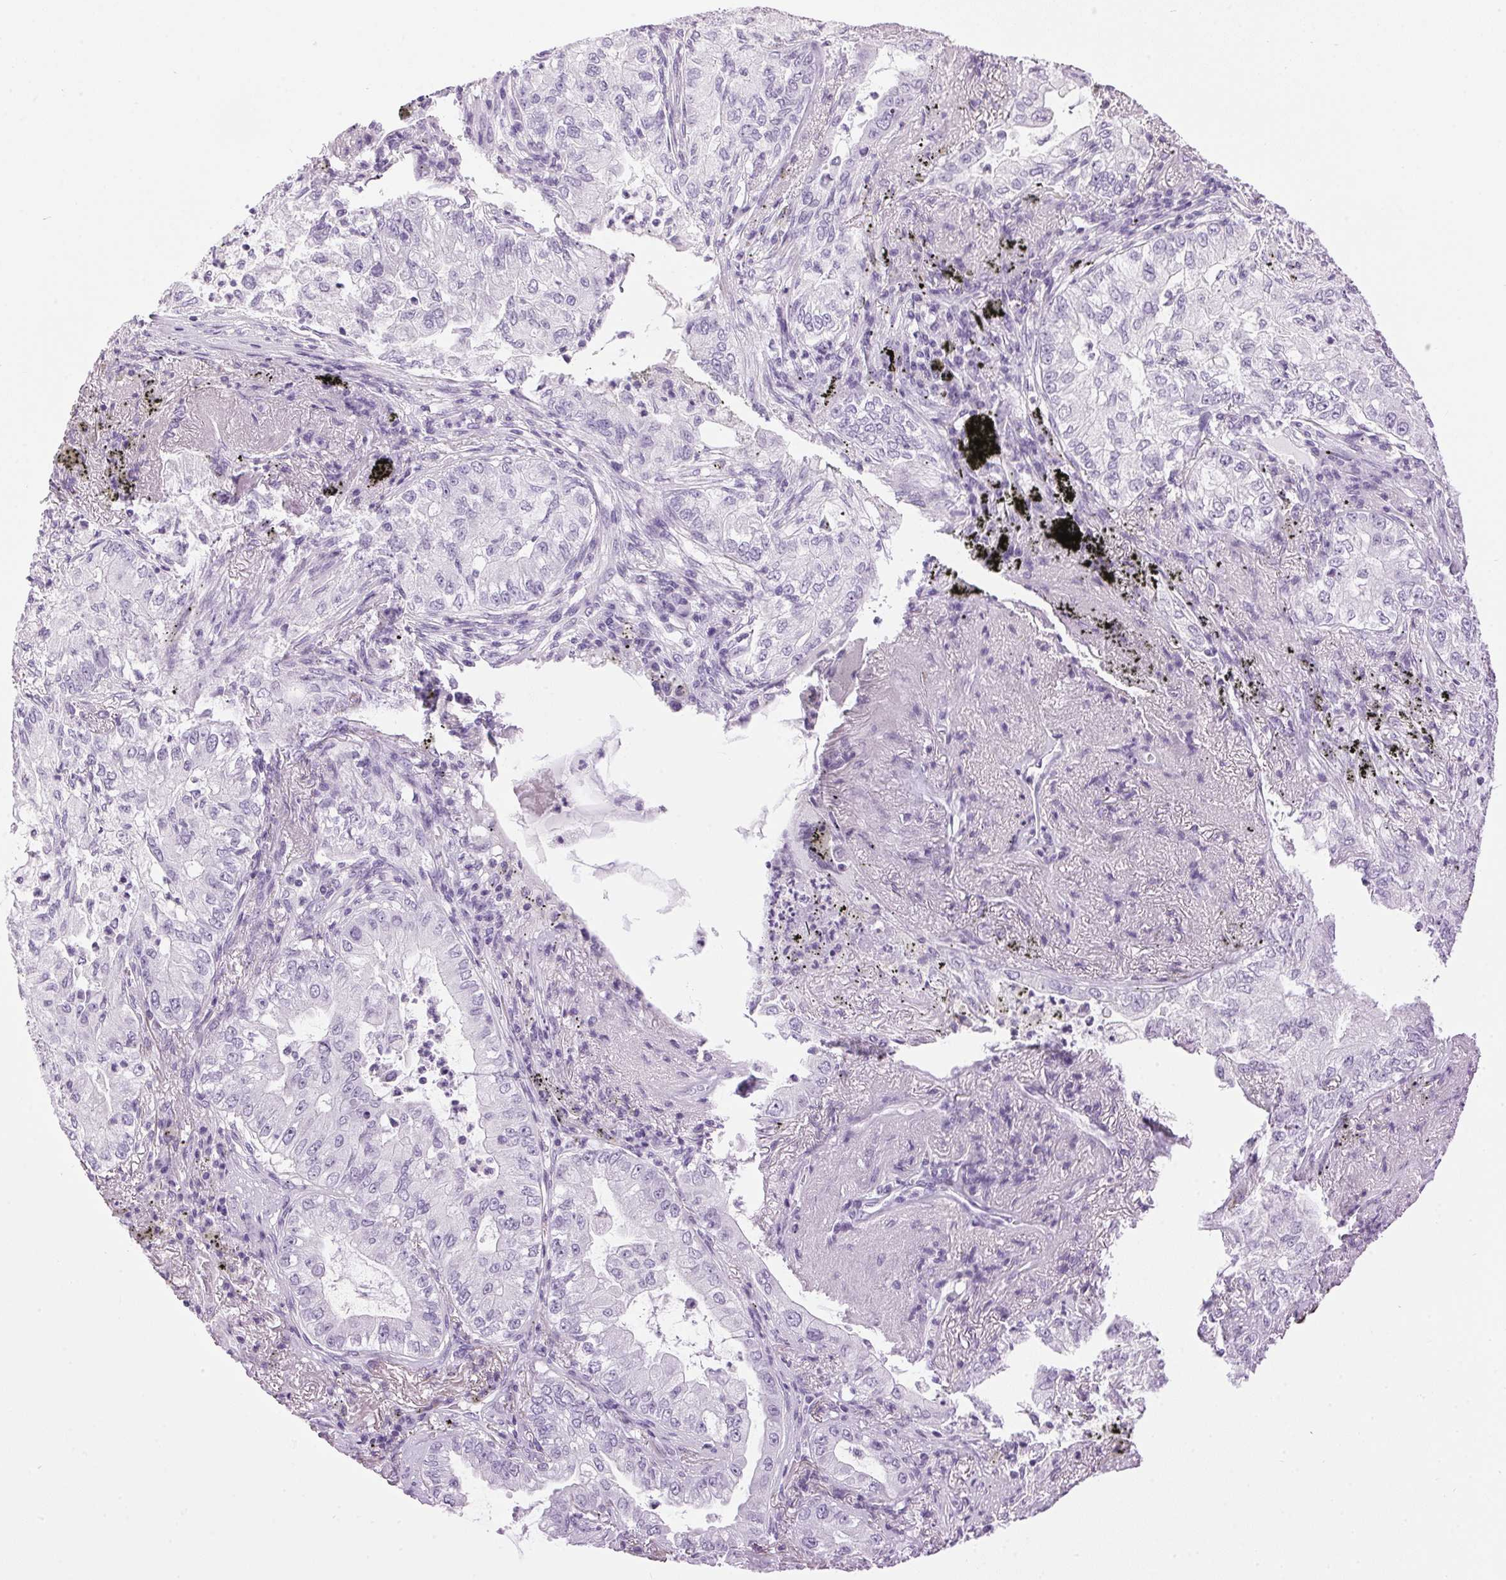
{"staining": {"intensity": "negative", "quantity": "none", "location": "none"}, "tissue": "lung cancer", "cell_type": "Tumor cells", "image_type": "cancer", "snomed": [{"axis": "morphology", "description": "Adenocarcinoma, NOS"}, {"axis": "topography", "description": "Lung"}], "caption": "The immunohistochemistry (IHC) image has no significant expression in tumor cells of lung cancer (adenocarcinoma) tissue.", "gene": "SP7", "patient": {"sex": "female", "age": 73}}